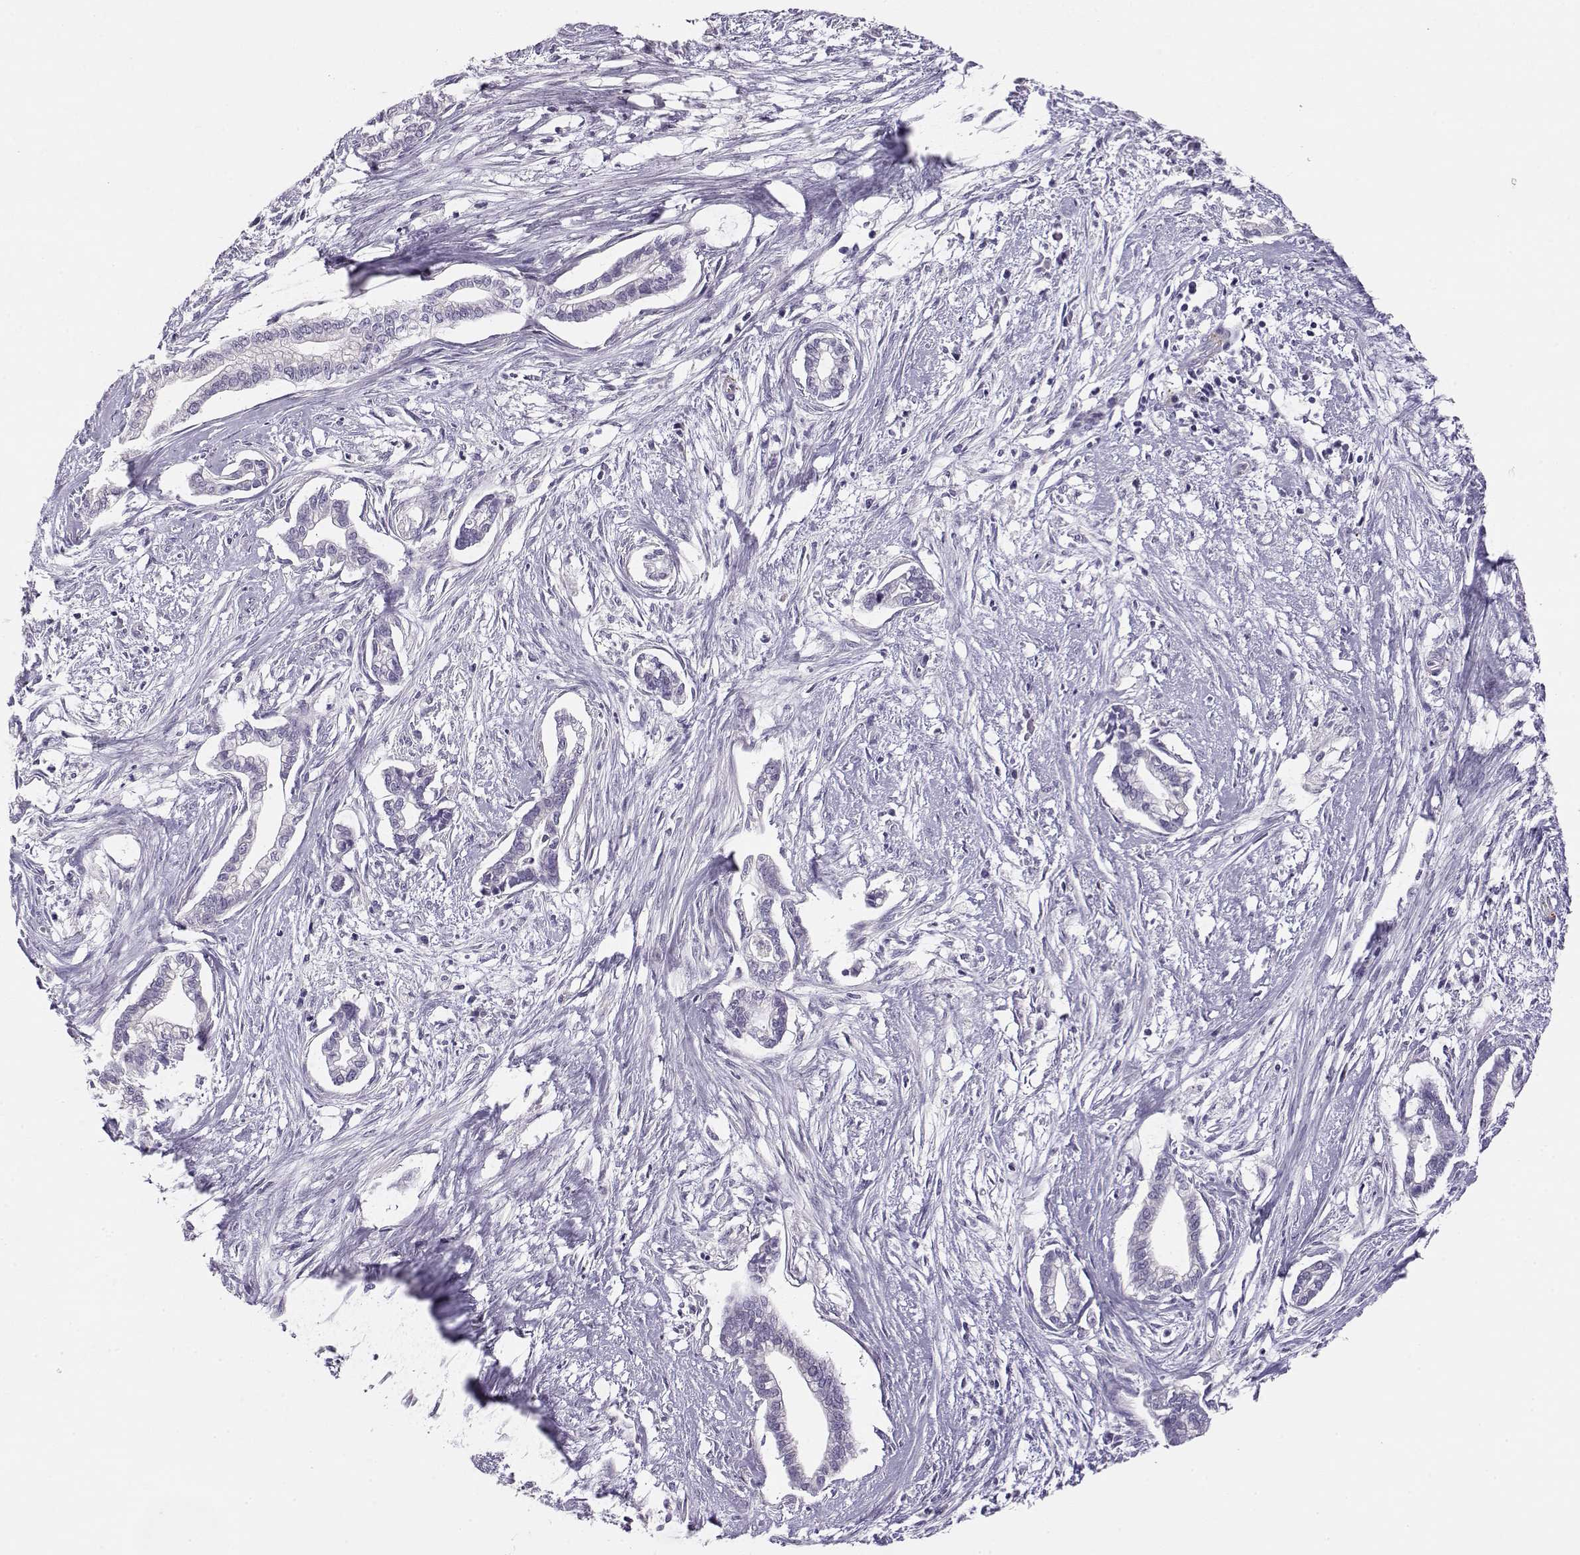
{"staining": {"intensity": "negative", "quantity": "none", "location": "none"}, "tissue": "cervical cancer", "cell_type": "Tumor cells", "image_type": "cancer", "snomed": [{"axis": "morphology", "description": "Adenocarcinoma, NOS"}, {"axis": "topography", "description": "Cervix"}], "caption": "The histopathology image displays no staining of tumor cells in cervical cancer (adenocarcinoma).", "gene": "ENDOU", "patient": {"sex": "female", "age": 62}}